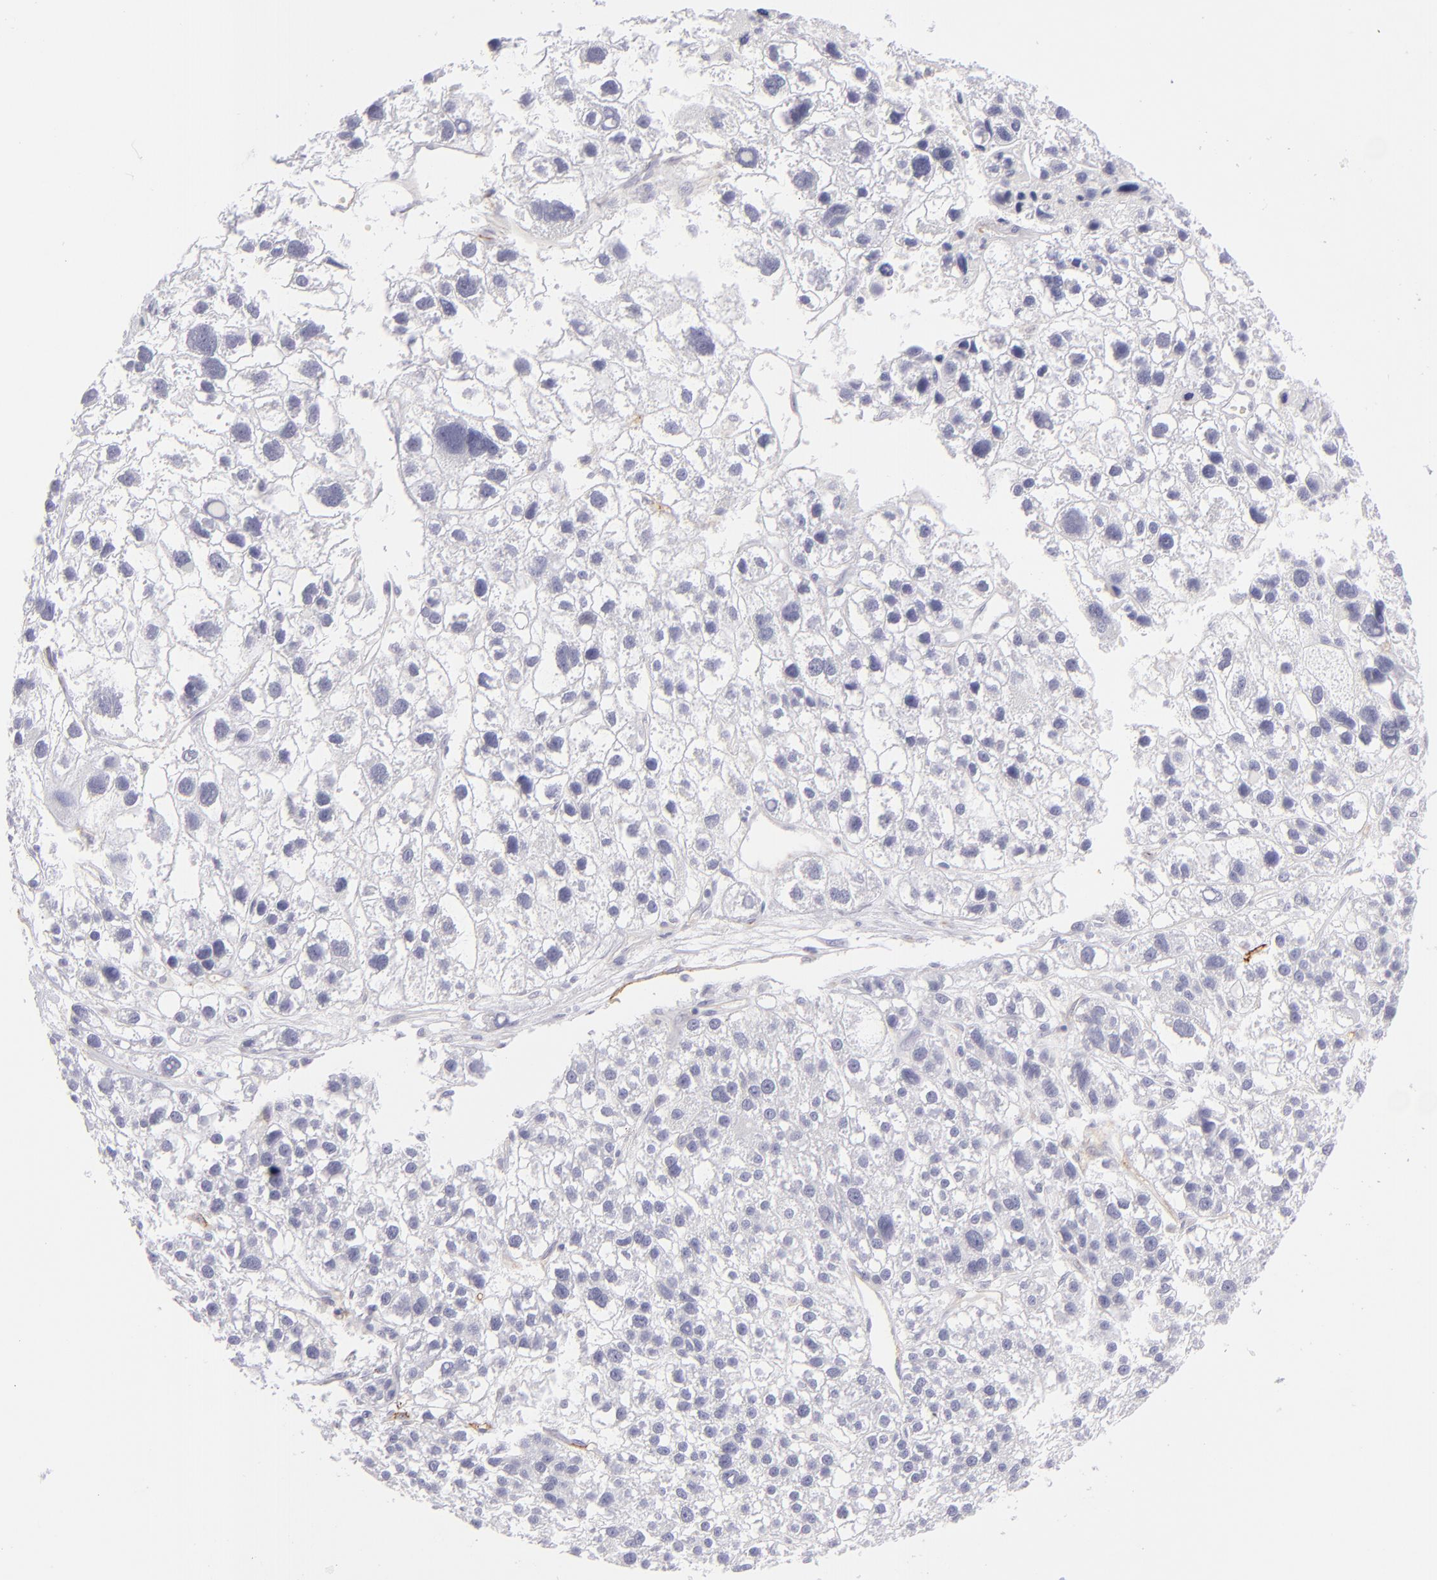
{"staining": {"intensity": "negative", "quantity": "none", "location": "none"}, "tissue": "liver cancer", "cell_type": "Tumor cells", "image_type": "cancer", "snomed": [{"axis": "morphology", "description": "Carcinoma, Hepatocellular, NOS"}, {"axis": "topography", "description": "Liver"}], "caption": "Liver hepatocellular carcinoma was stained to show a protein in brown. There is no significant staining in tumor cells.", "gene": "THBD", "patient": {"sex": "female", "age": 85}}